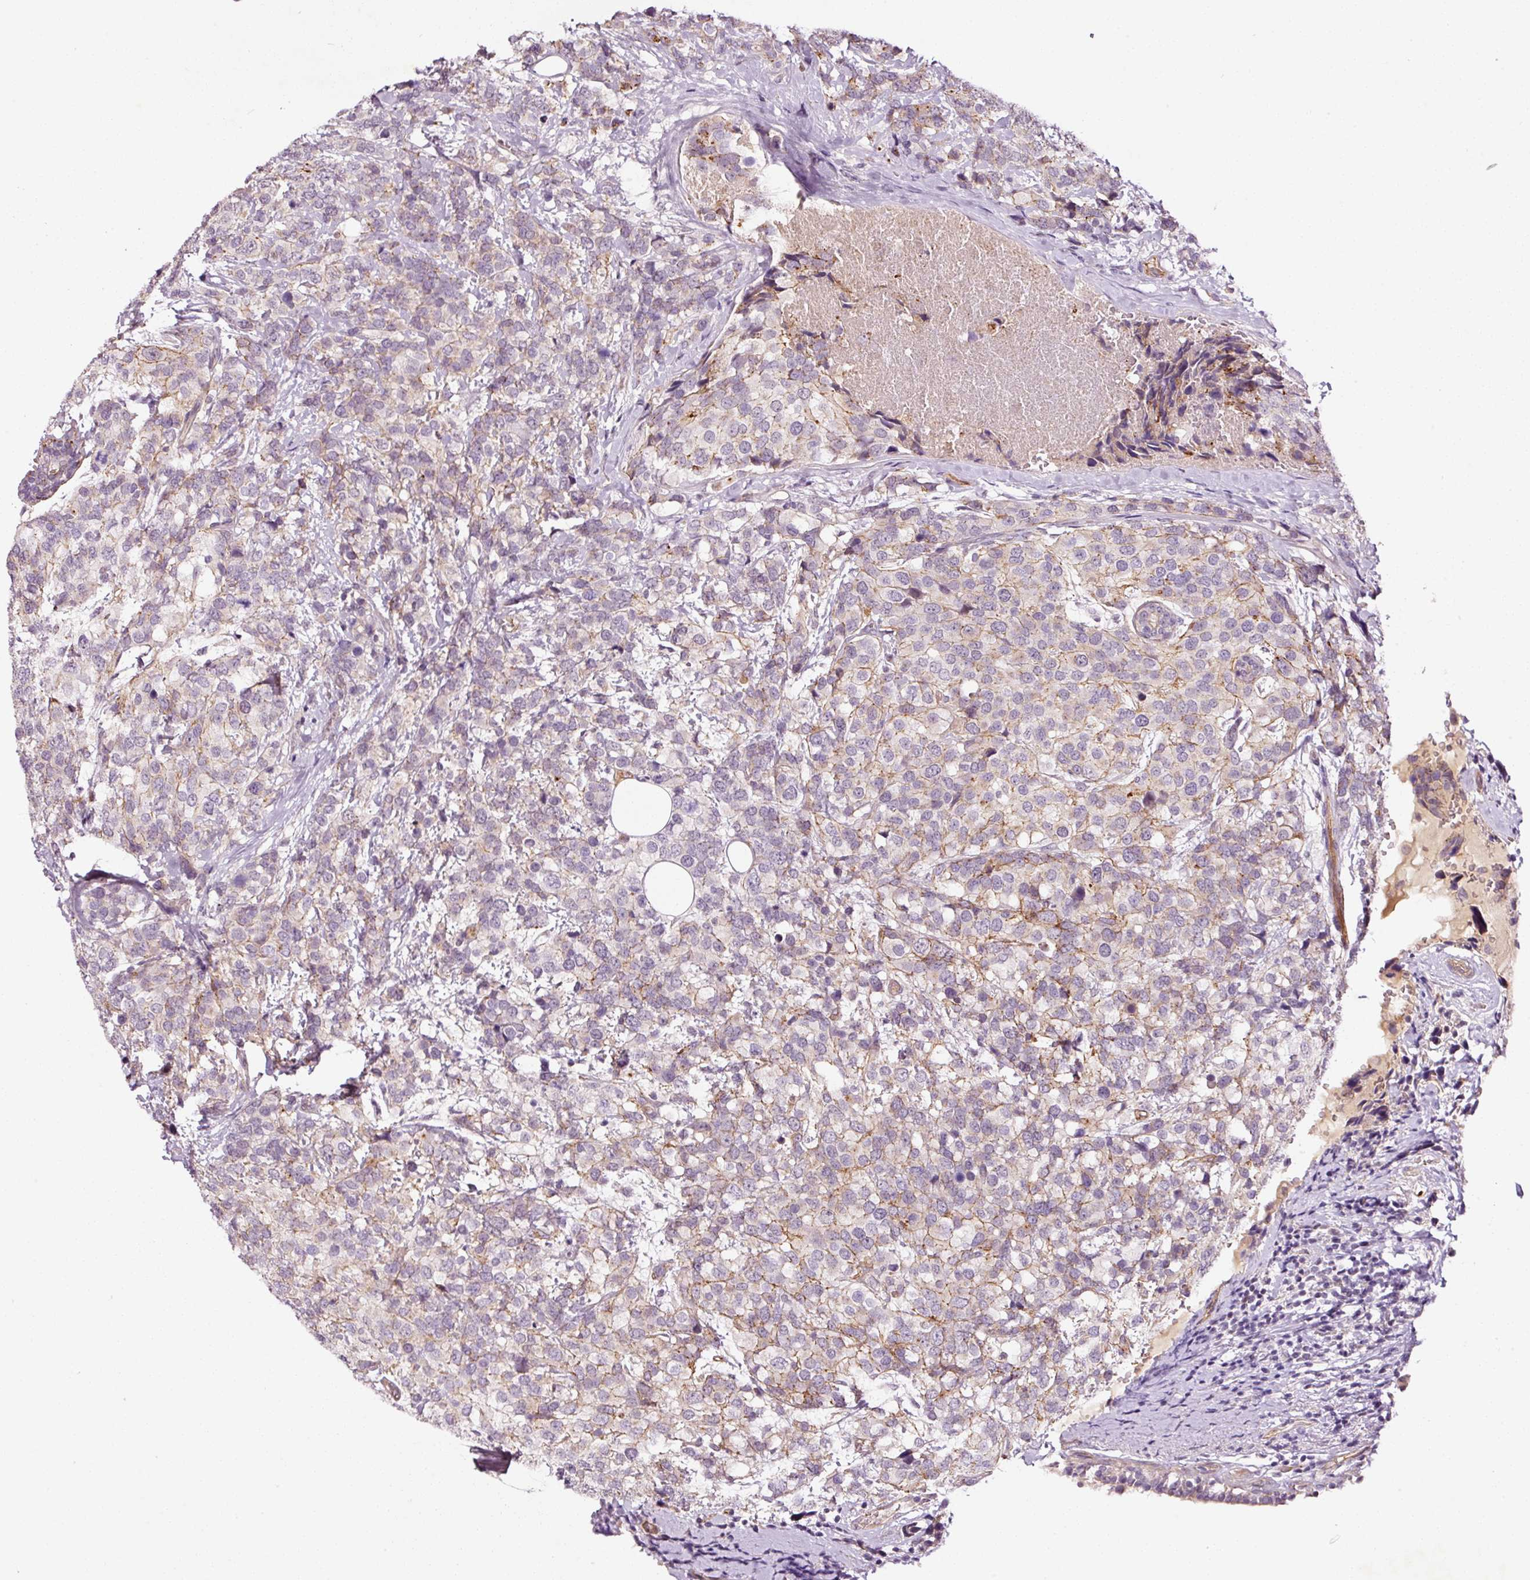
{"staining": {"intensity": "weak", "quantity": "<25%", "location": "cytoplasmic/membranous"}, "tissue": "breast cancer", "cell_type": "Tumor cells", "image_type": "cancer", "snomed": [{"axis": "morphology", "description": "Lobular carcinoma"}, {"axis": "topography", "description": "Breast"}], "caption": "High magnification brightfield microscopy of lobular carcinoma (breast) stained with DAB (brown) and counterstained with hematoxylin (blue): tumor cells show no significant positivity.", "gene": "ABCB4", "patient": {"sex": "female", "age": 59}}